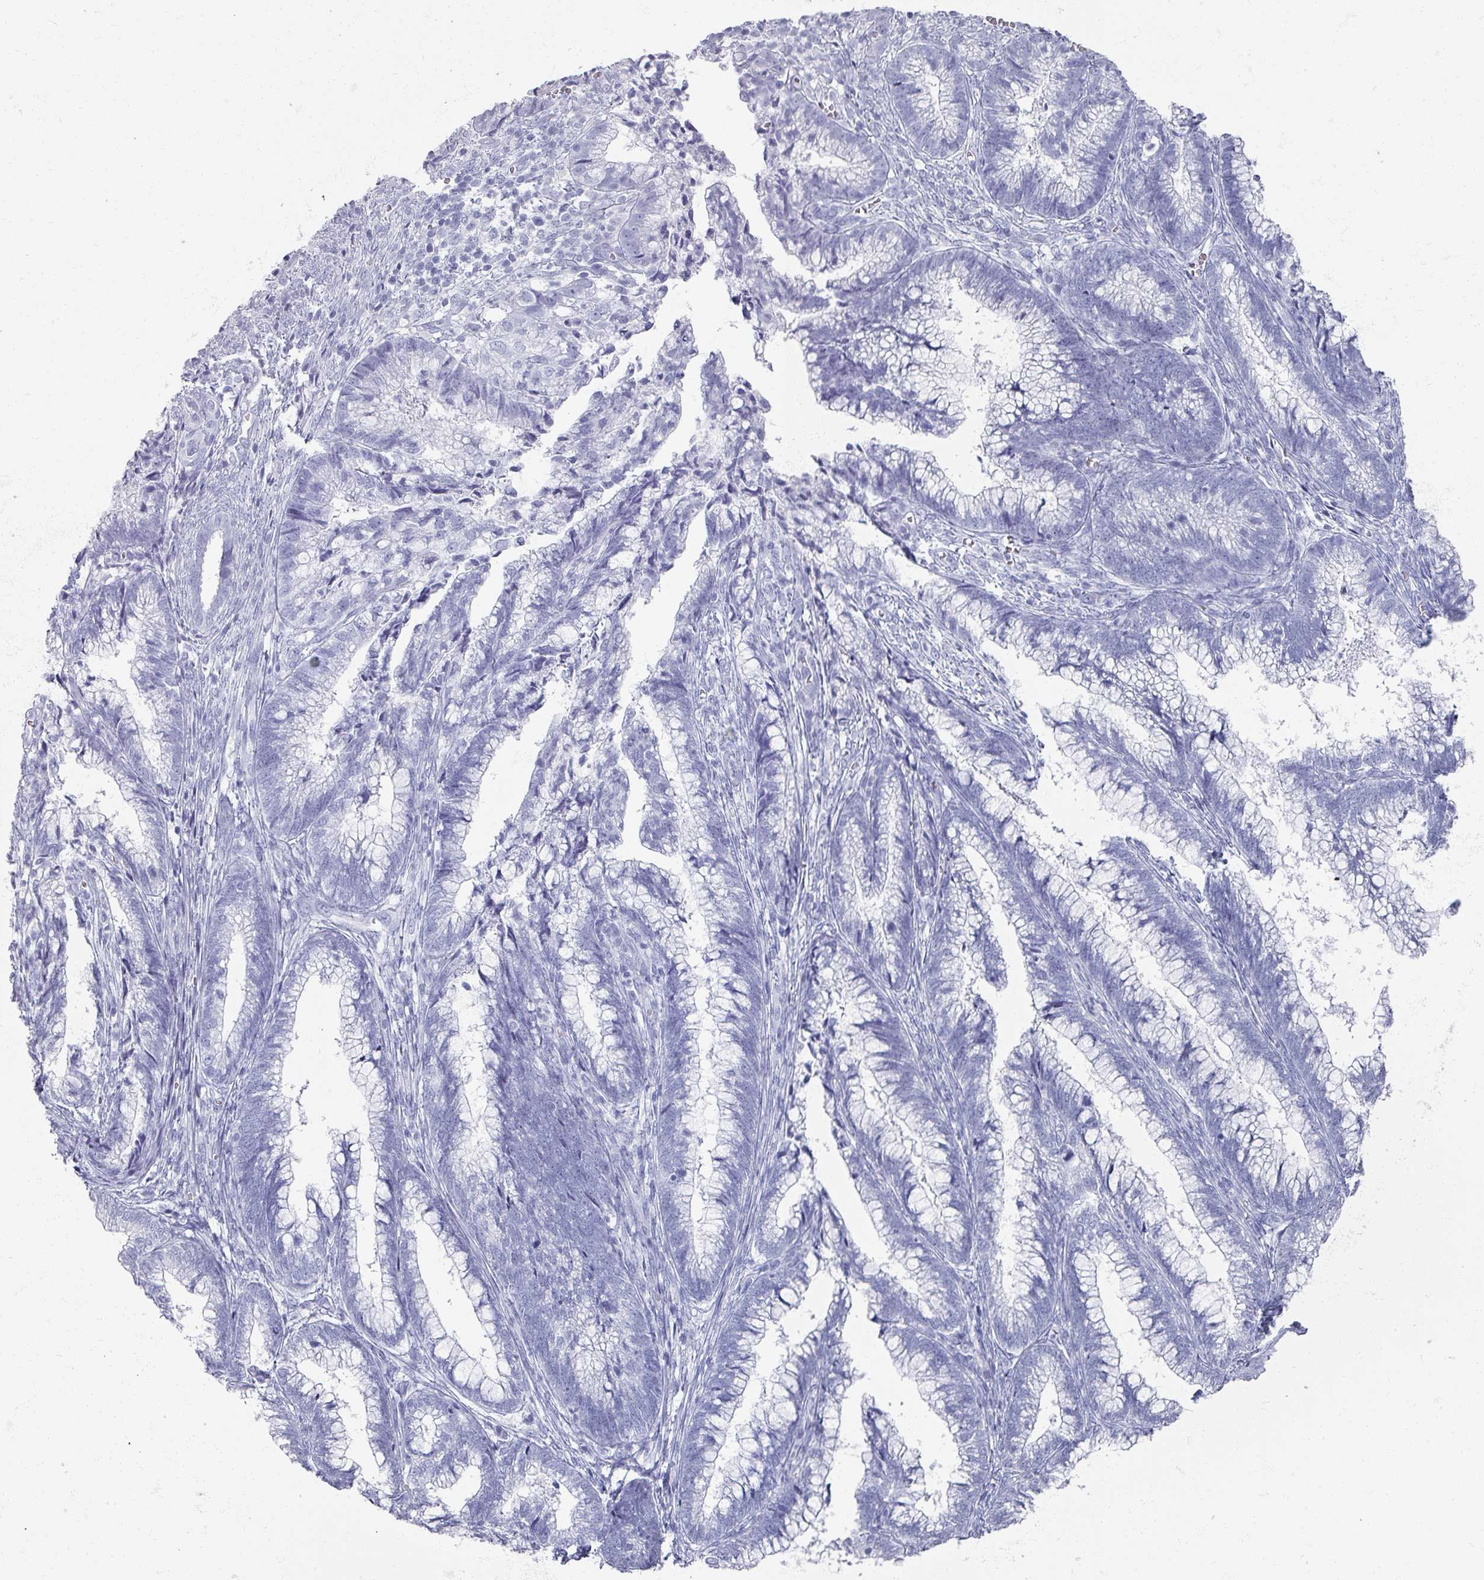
{"staining": {"intensity": "negative", "quantity": "none", "location": "none"}, "tissue": "cervical cancer", "cell_type": "Tumor cells", "image_type": "cancer", "snomed": [{"axis": "morphology", "description": "Adenocarcinoma, NOS"}, {"axis": "topography", "description": "Cervix"}], "caption": "High magnification brightfield microscopy of adenocarcinoma (cervical) stained with DAB (brown) and counterstained with hematoxylin (blue): tumor cells show no significant expression.", "gene": "OMG", "patient": {"sex": "female", "age": 44}}